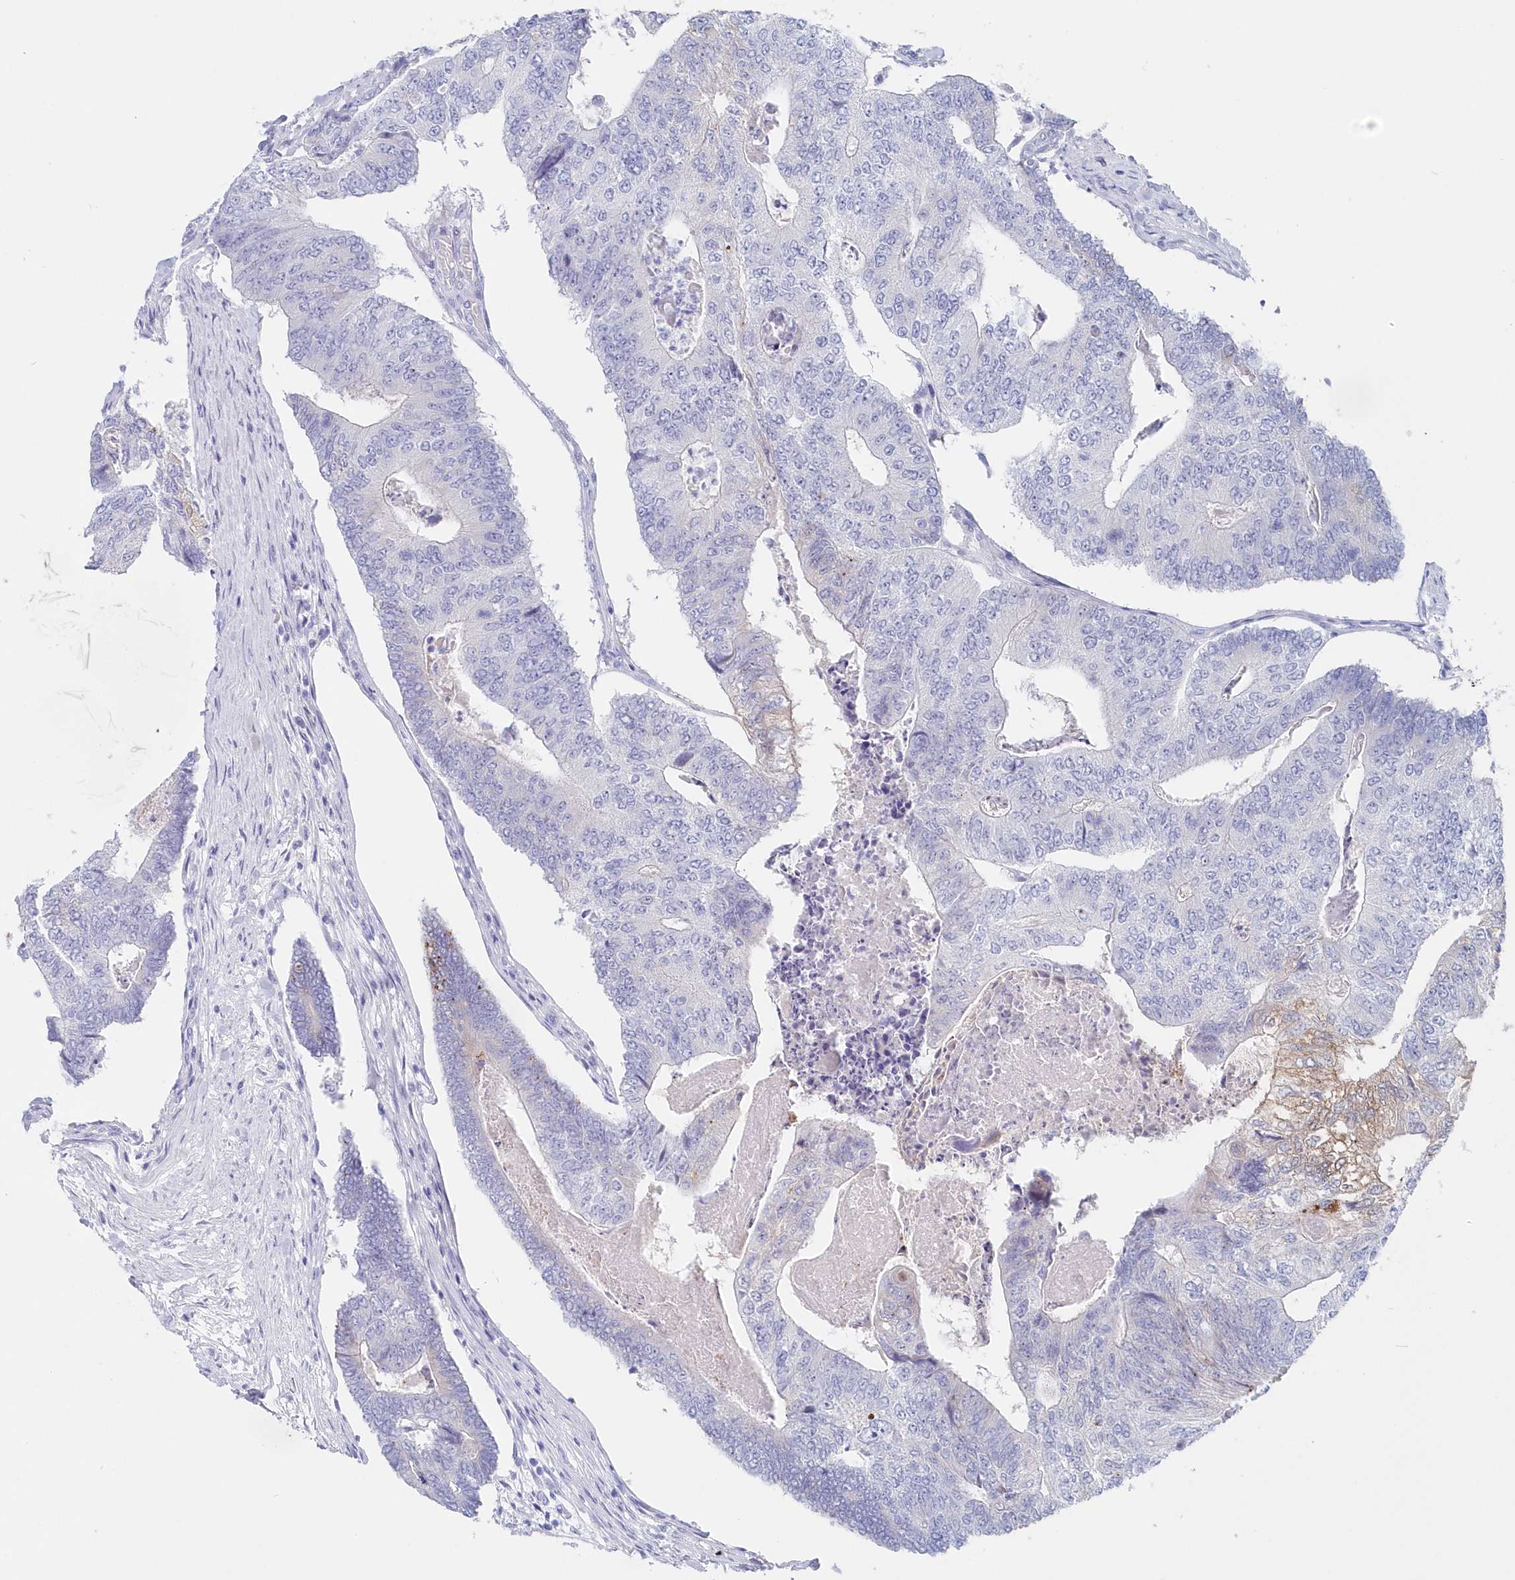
{"staining": {"intensity": "weak", "quantity": "<25%", "location": "cytoplasmic/membranous"}, "tissue": "colorectal cancer", "cell_type": "Tumor cells", "image_type": "cancer", "snomed": [{"axis": "morphology", "description": "Adenocarcinoma, NOS"}, {"axis": "topography", "description": "Colon"}], "caption": "Tumor cells are negative for protein expression in human colorectal cancer (adenocarcinoma). Nuclei are stained in blue.", "gene": "CSNK1G2", "patient": {"sex": "female", "age": 67}}